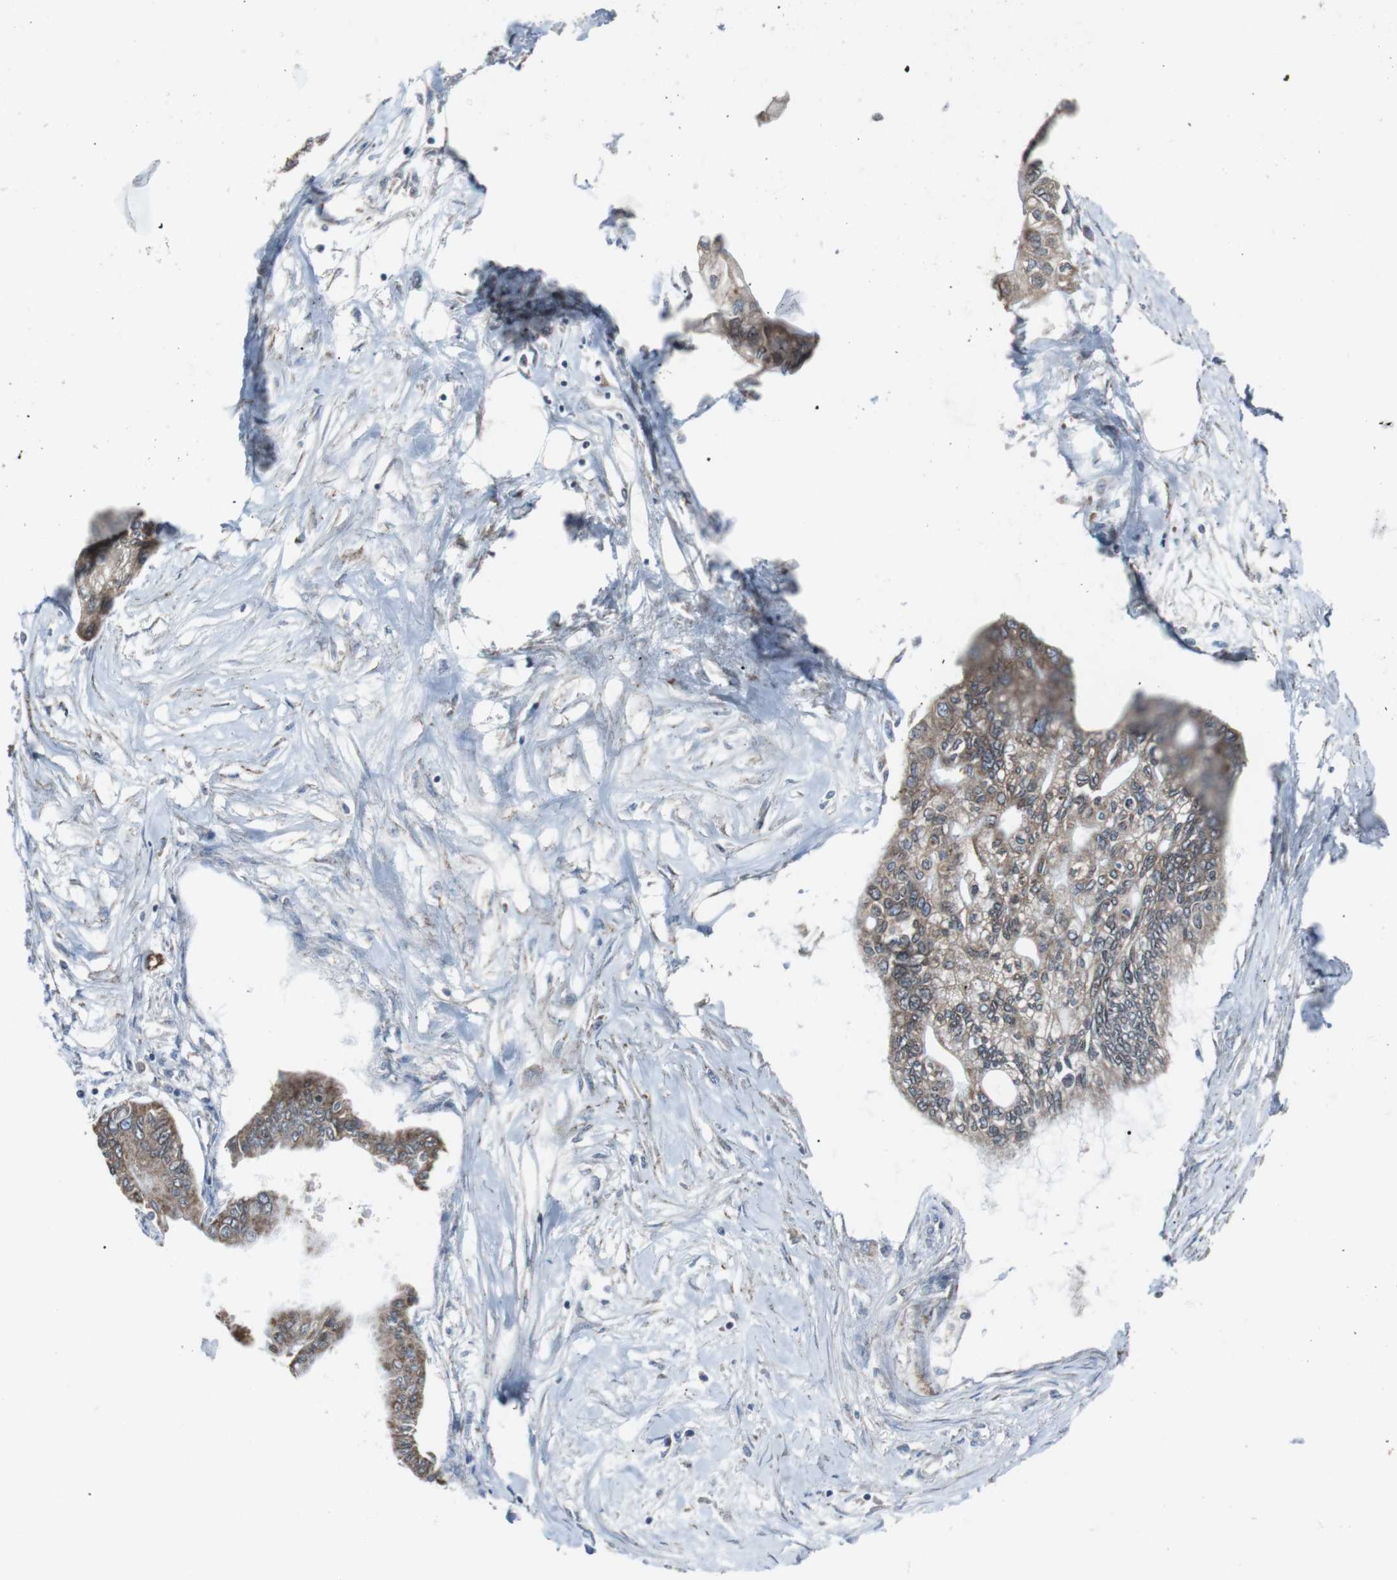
{"staining": {"intensity": "weak", "quantity": ">75%", "location": "cytoplasmic/membranous"}, "tissue": "pancreatic cancer", "cell_type": "Tumor cells", "image_type": "cancer", "snomed": [{"axis": "morphology", "description": "Adenocarcinoma, NOS"}, {"axis": "topography", "description": "Pancreas"}], "caption": "Human pancreatic adenocarcinoma stained with a protein marker exhibits weak staining in tumor cells.", "gene": "CISD2", "patient": {"sex": "female", "age": 77}}